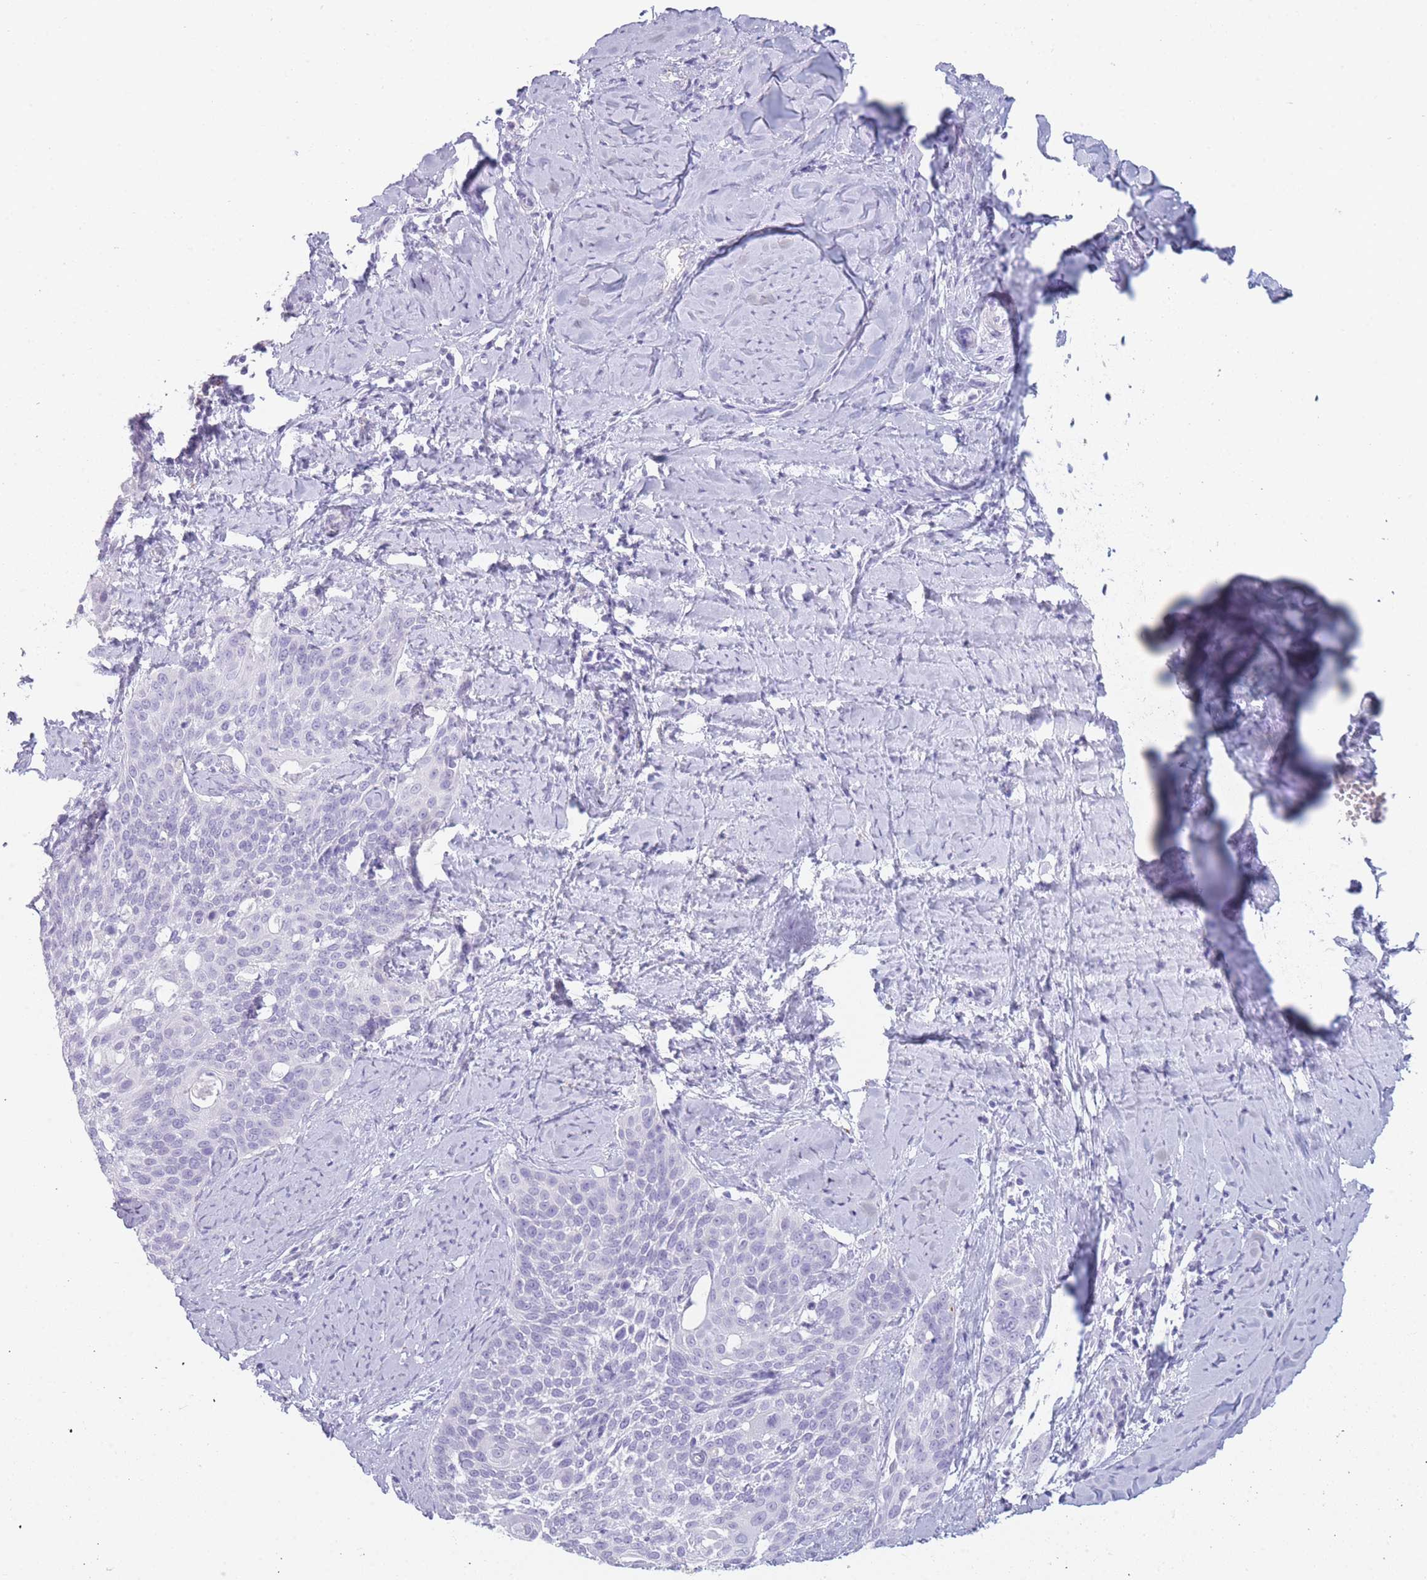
{"staining": {"intensity": "negative", "quantity": "none", "location": "none"}, "tissue": "cervical cancer", "cell_type": "Tumor cells", "image_type": "cancer", "snomed": [{"axis": "morphology", "description": "Squamous cell carcinoma, NOS"}, {"axis": "topography", "description": "Cervix"}], "caption": "Human cervical cancer stained for a protein using immunohistochemistry (IHC) shows no expression in tumor cells.", "gene": "GPR12", "patient": {"sex": "female", "age": 44}}